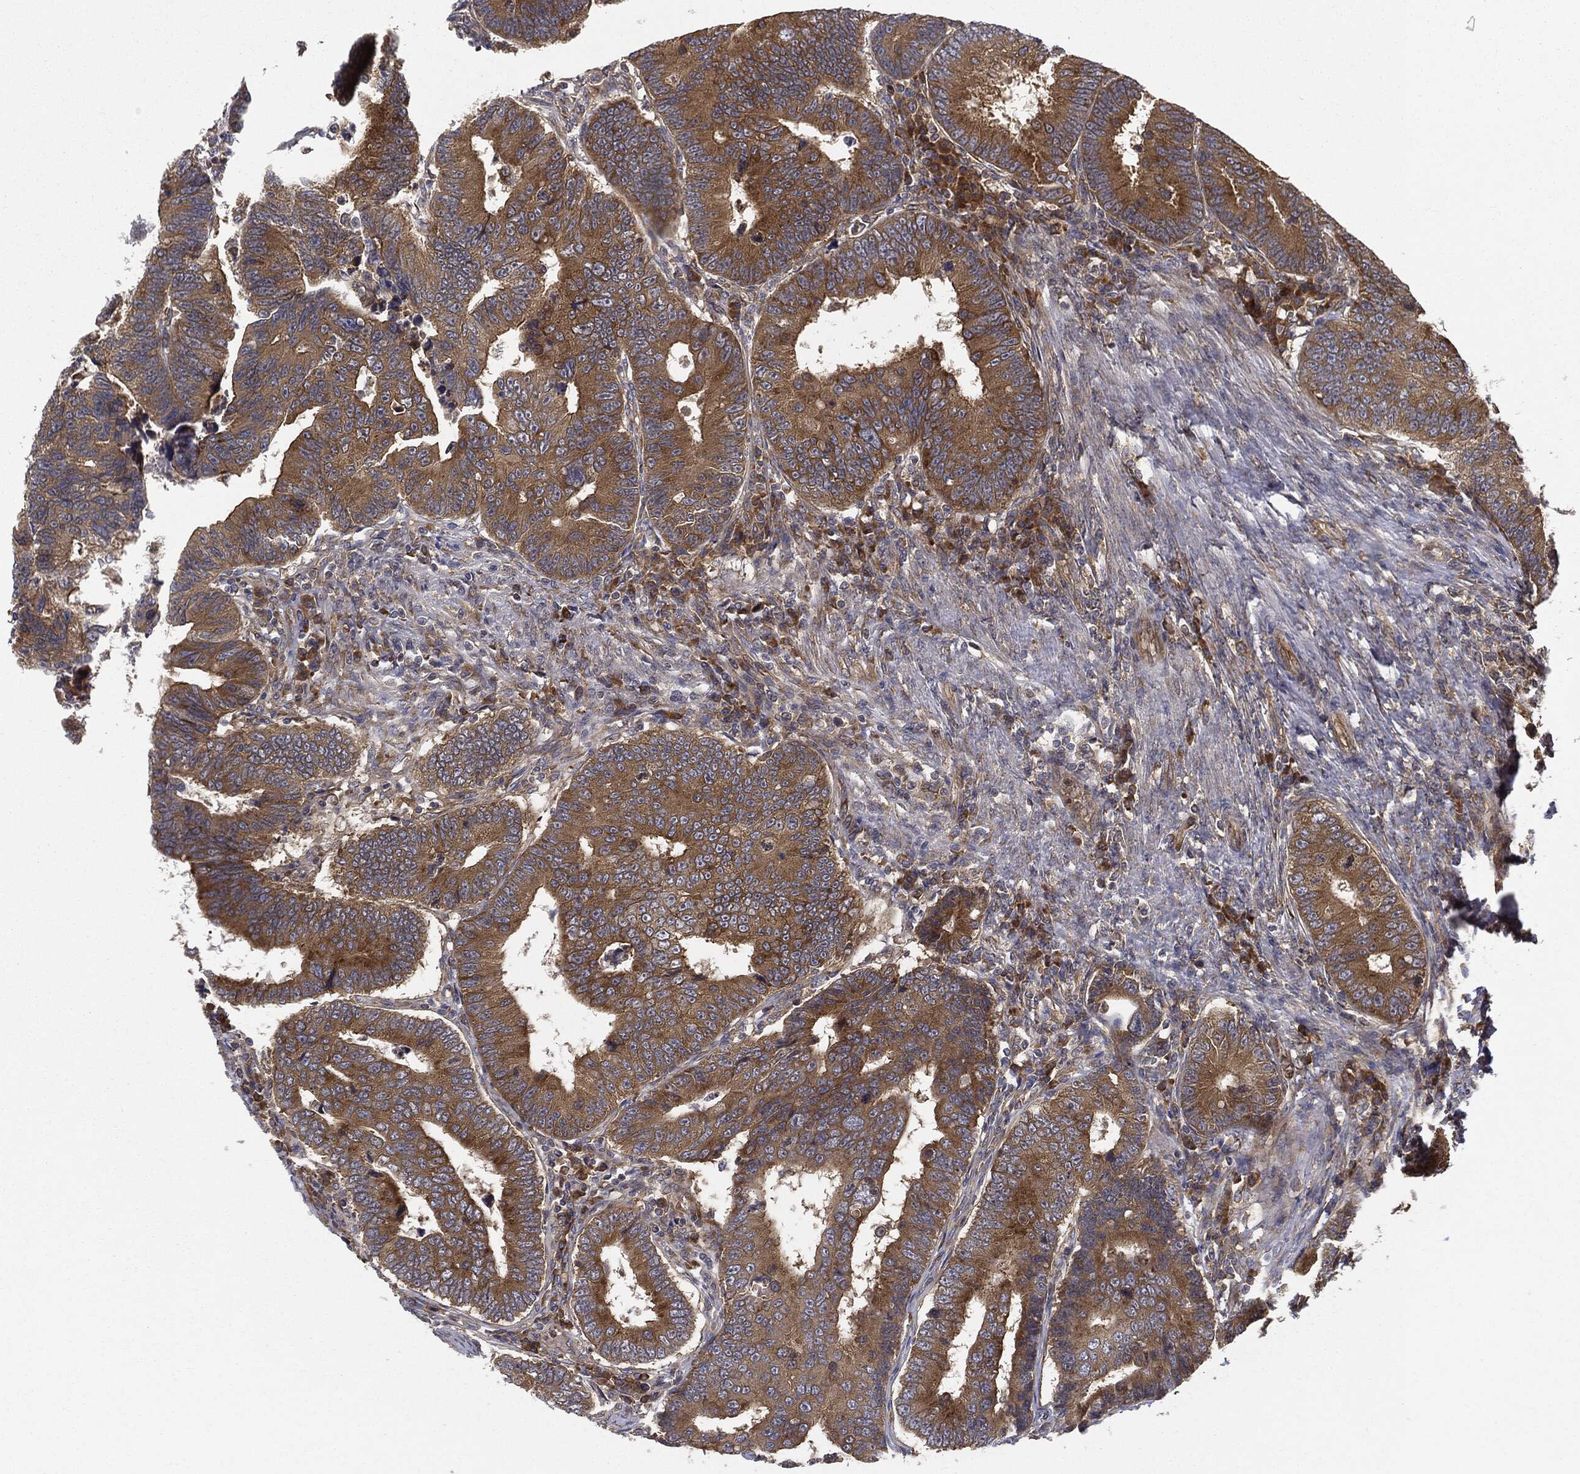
{"staining": {"intensity": "moderate", "quantity": ">75%", "location": "cytoplasmic/membranous"}, "tissue": "colorectal cancer", "cell_type": "Tumor cells", "image_type": "cancer", "snomed": [{"axis": "morphology", "description": "Adenocarcinoma, NOS"}, {"axis": "topography", "description": "Colon"}], "caption": "An immunohistochemistry micrograph of neoplastic tissue is shown. Protein staining in brown highlights moderate cytoplasmic/membranous positivity in colorectal cancer (adenocarcinoma) within tumor cells.", "gene": "EIF2AK2", "patient": {"sex": "female", "age": 72}}